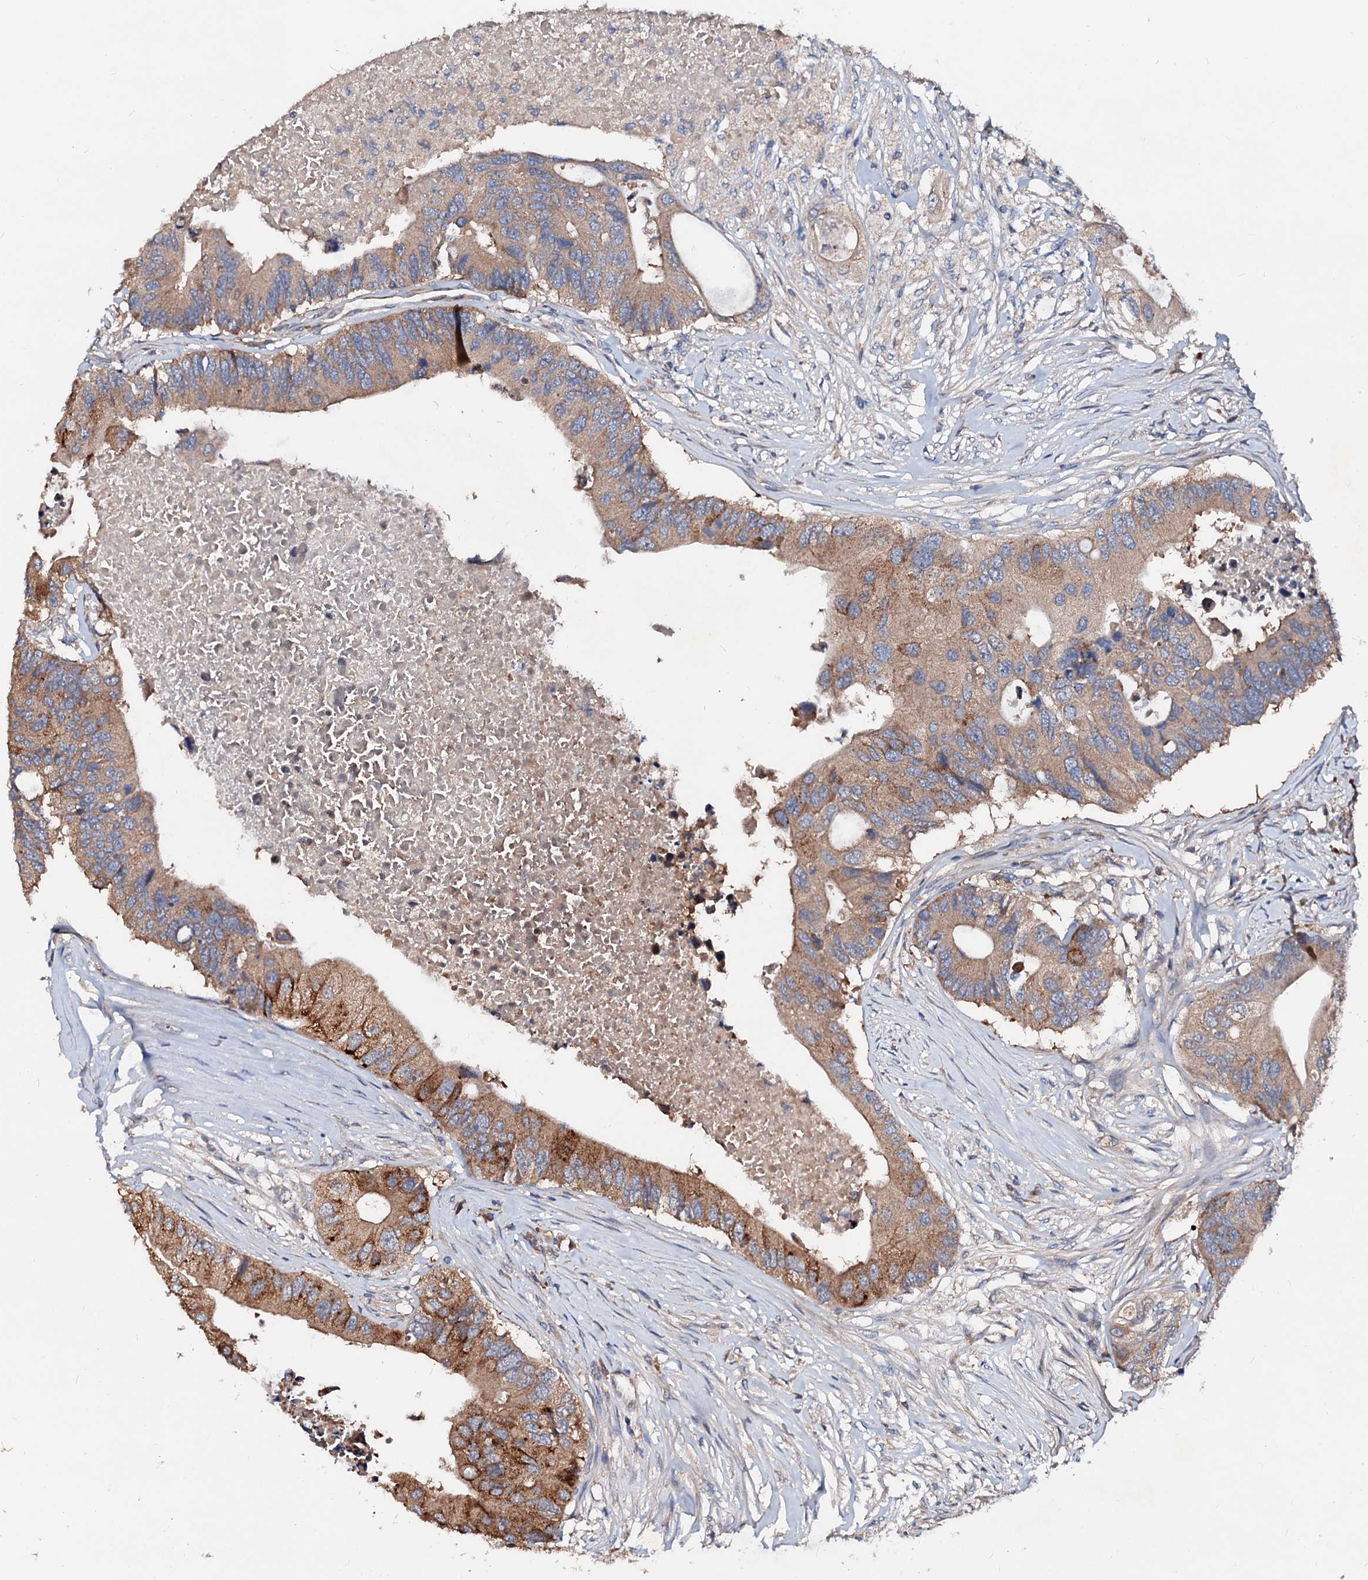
{"staining": {"intensity": "moderate", "quantity": ">75%", "location": "cytoplasmic/membranous"}, "tissue": "colorectal cancer", "cell_type": "Tumor cells", "image_type": "cancer", "snomed": [{"axis": "morphology", "description": "Adenocarcinoma, NOS"}, {"axis": "topography", "description": "Colon"}], "caption": "Protein staining of colorectal cancer (adenocarcinoma) tissue demonstrates moderate cytoplasmic/membranous expression in approximately >75% of tumor cells. Ihc stains the protein of interest in brown and the nuclei are stained blue.", "gene": "EXTL1", "patient": {"sex": "male", "age": 71}}